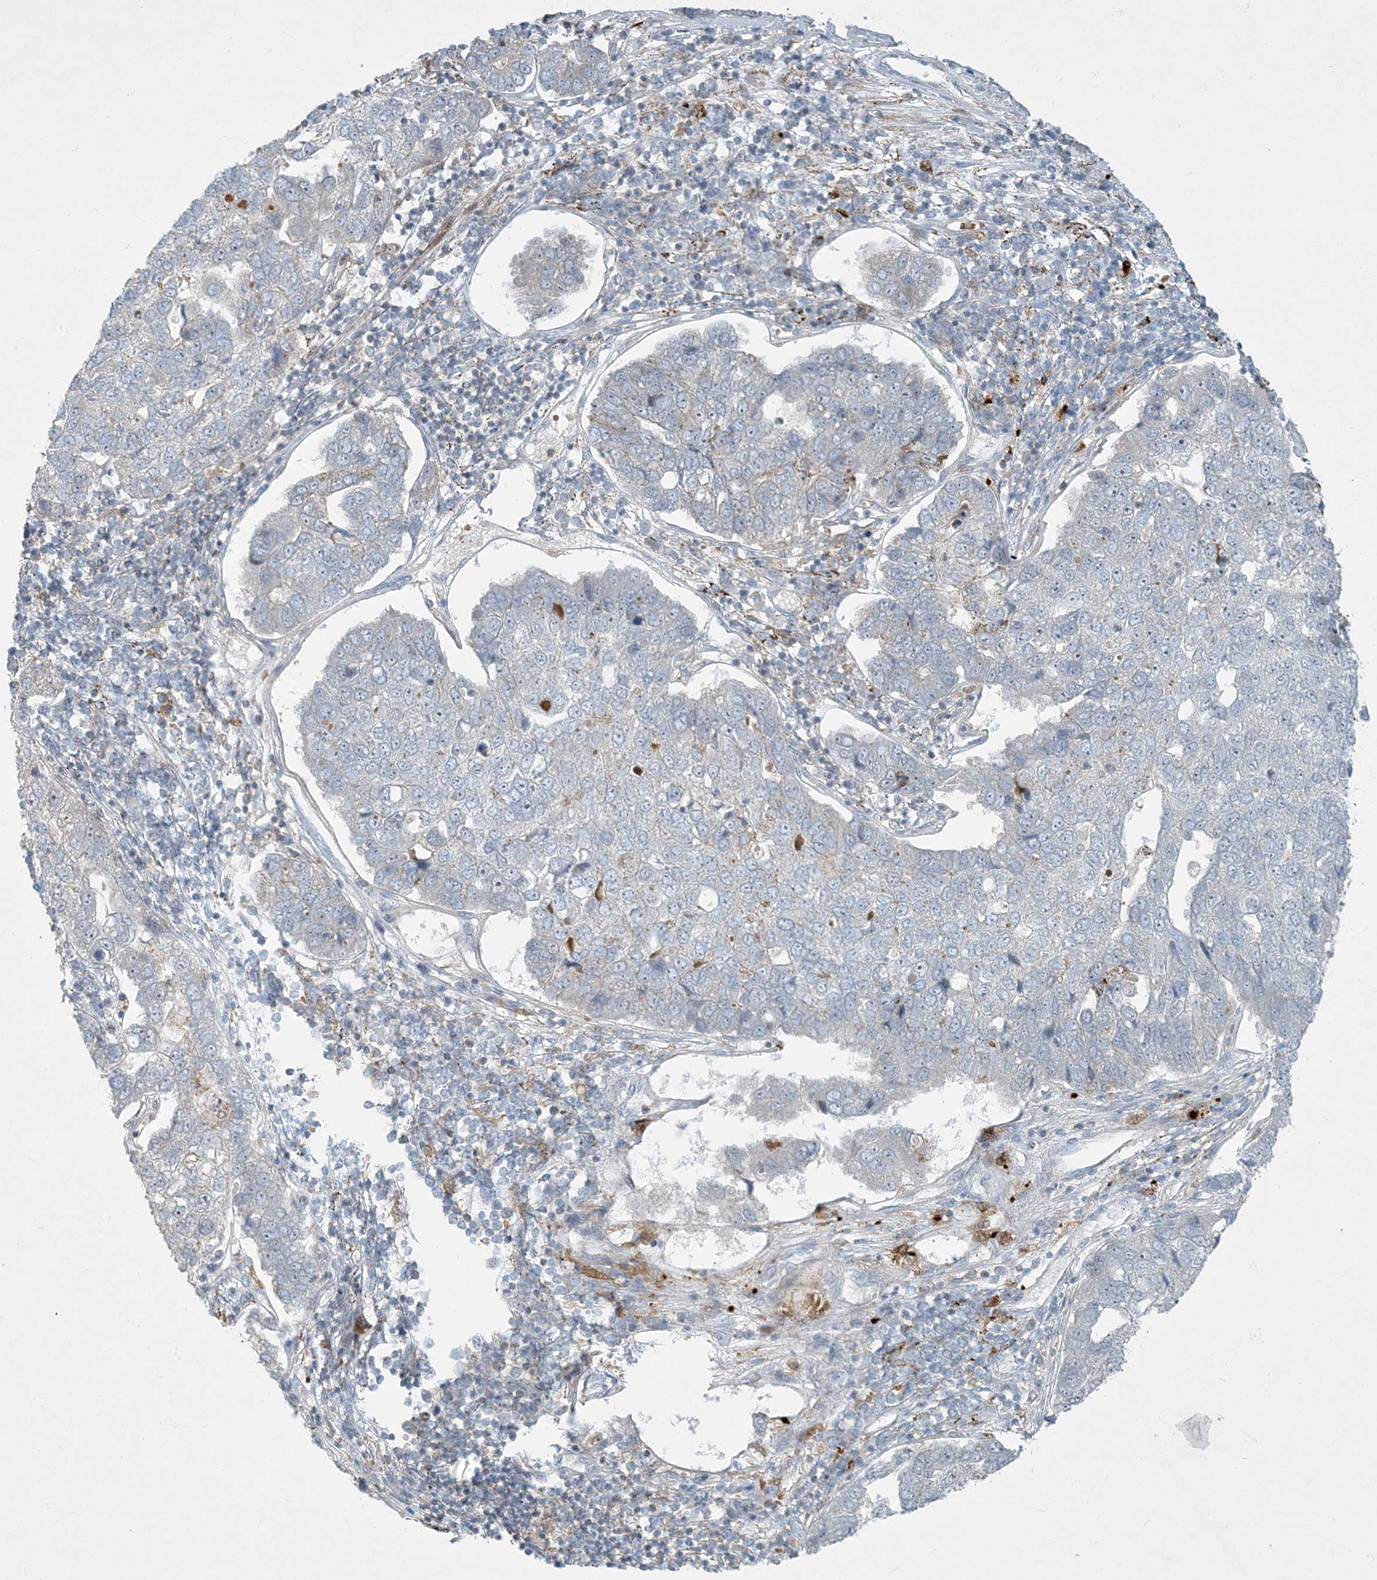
{"staining": {"intensity": "negative", "quantity": "none", "location": "none"}, "tissue": "pancreatic cancer", "cell_type": "Tumor cells", "image_type": "cancer", "snomed": [{"axis": "morphology", "description": "Adenocarcinoma, NOS"}, {"axis": "topography", "description": "Pancreas"}], "caption": "Protein analysis of adenocarcinoma (pancreatic) shows no significant positivity in tumor cells.", "gene": "LTN1", "patient": {"sex": "female", "age": 61}}